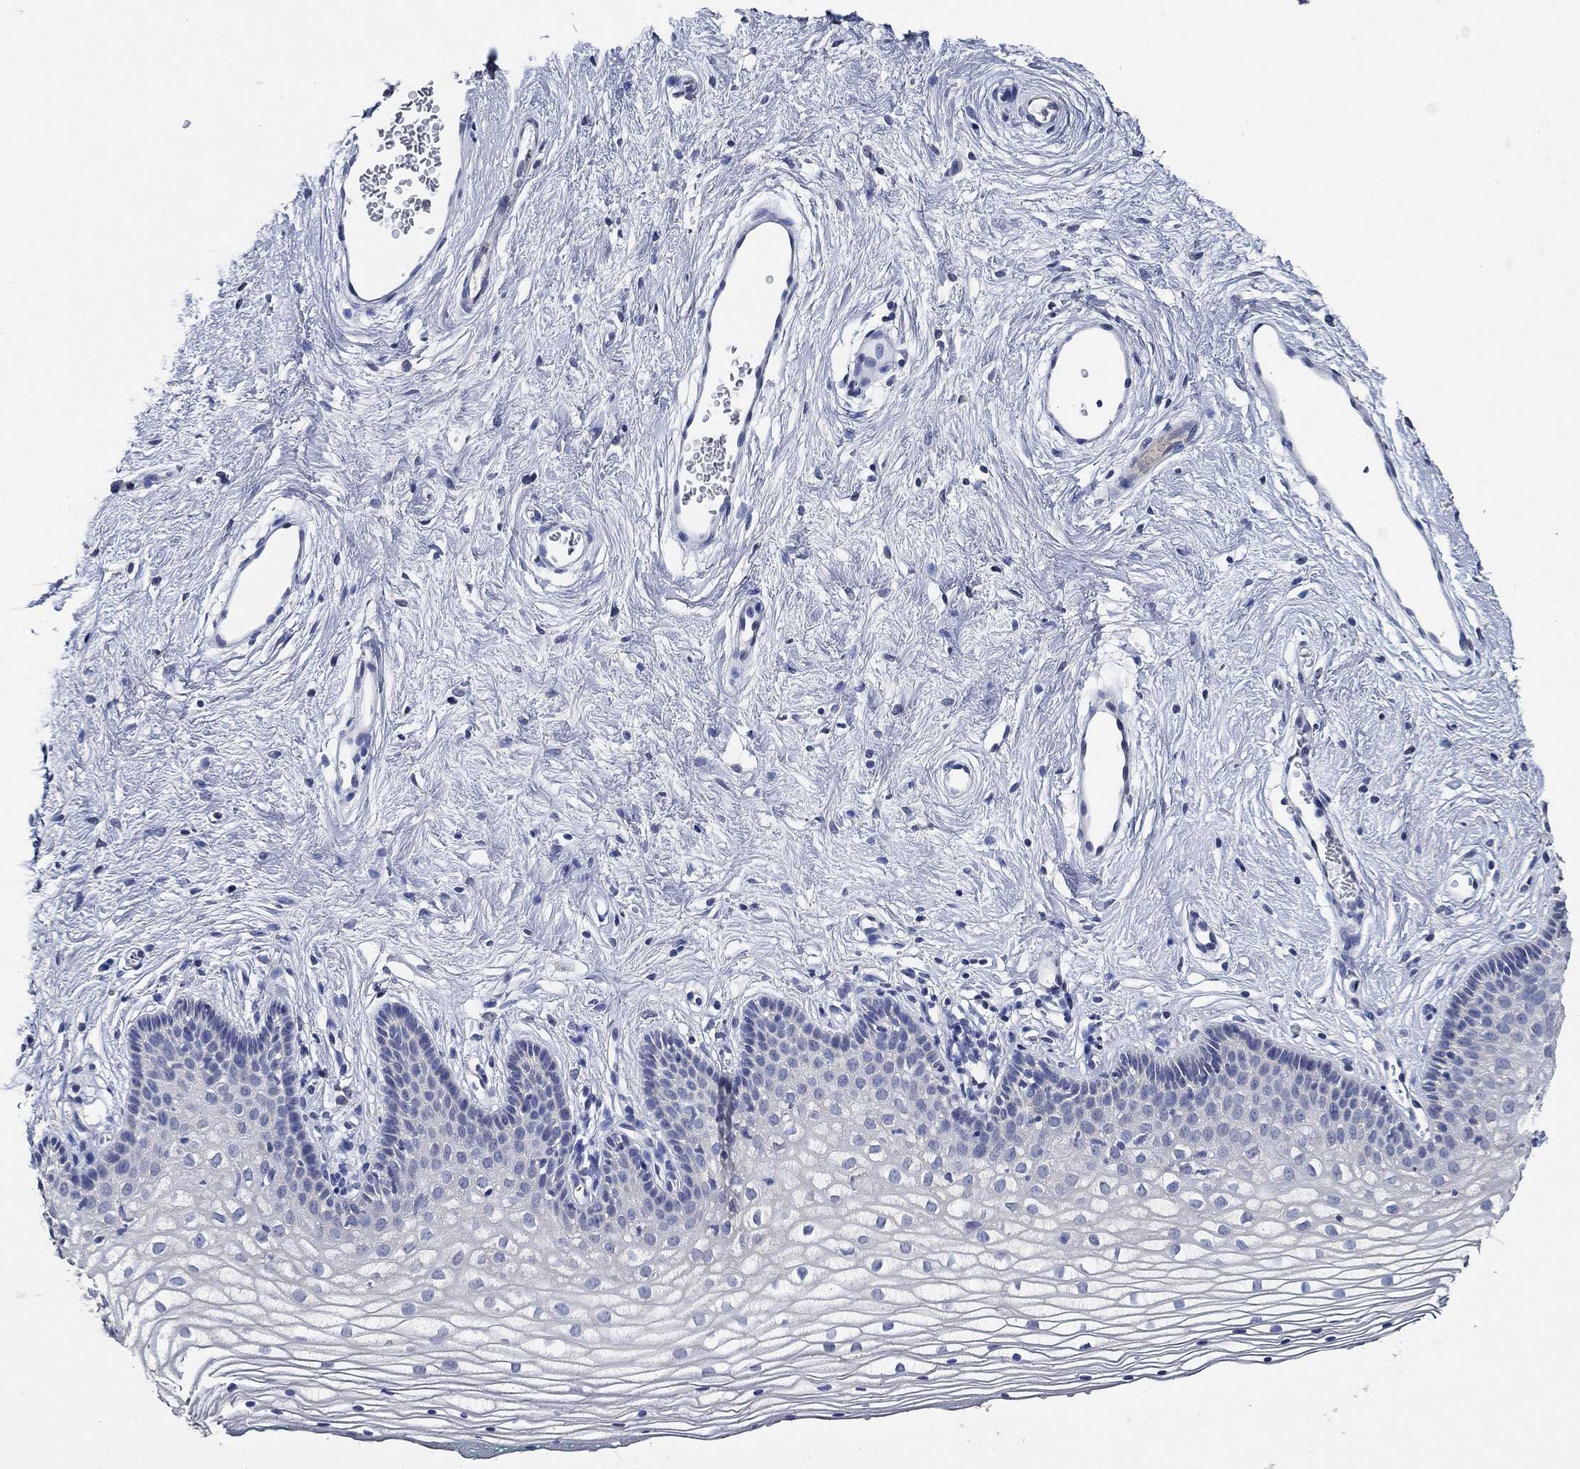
{"staining": {"intensity": "negative", "quantity": "none", "location": "none"}, "tissue": "vagina", "cell_type": "Squamous epithelial cells", "image_type": "normal", "snomed": [{"axis": "morphology", "description": "Normal tissue, NOS"}, {"axis": "topography", "description": "Vagina"}], "caption": "IHC of benign human vagina exhibits no staining in squamous epithelial cells. (DAB IHC, high magnification).", "gene": "DOCK3", "patient": {"sex": "female", "age": 36}}